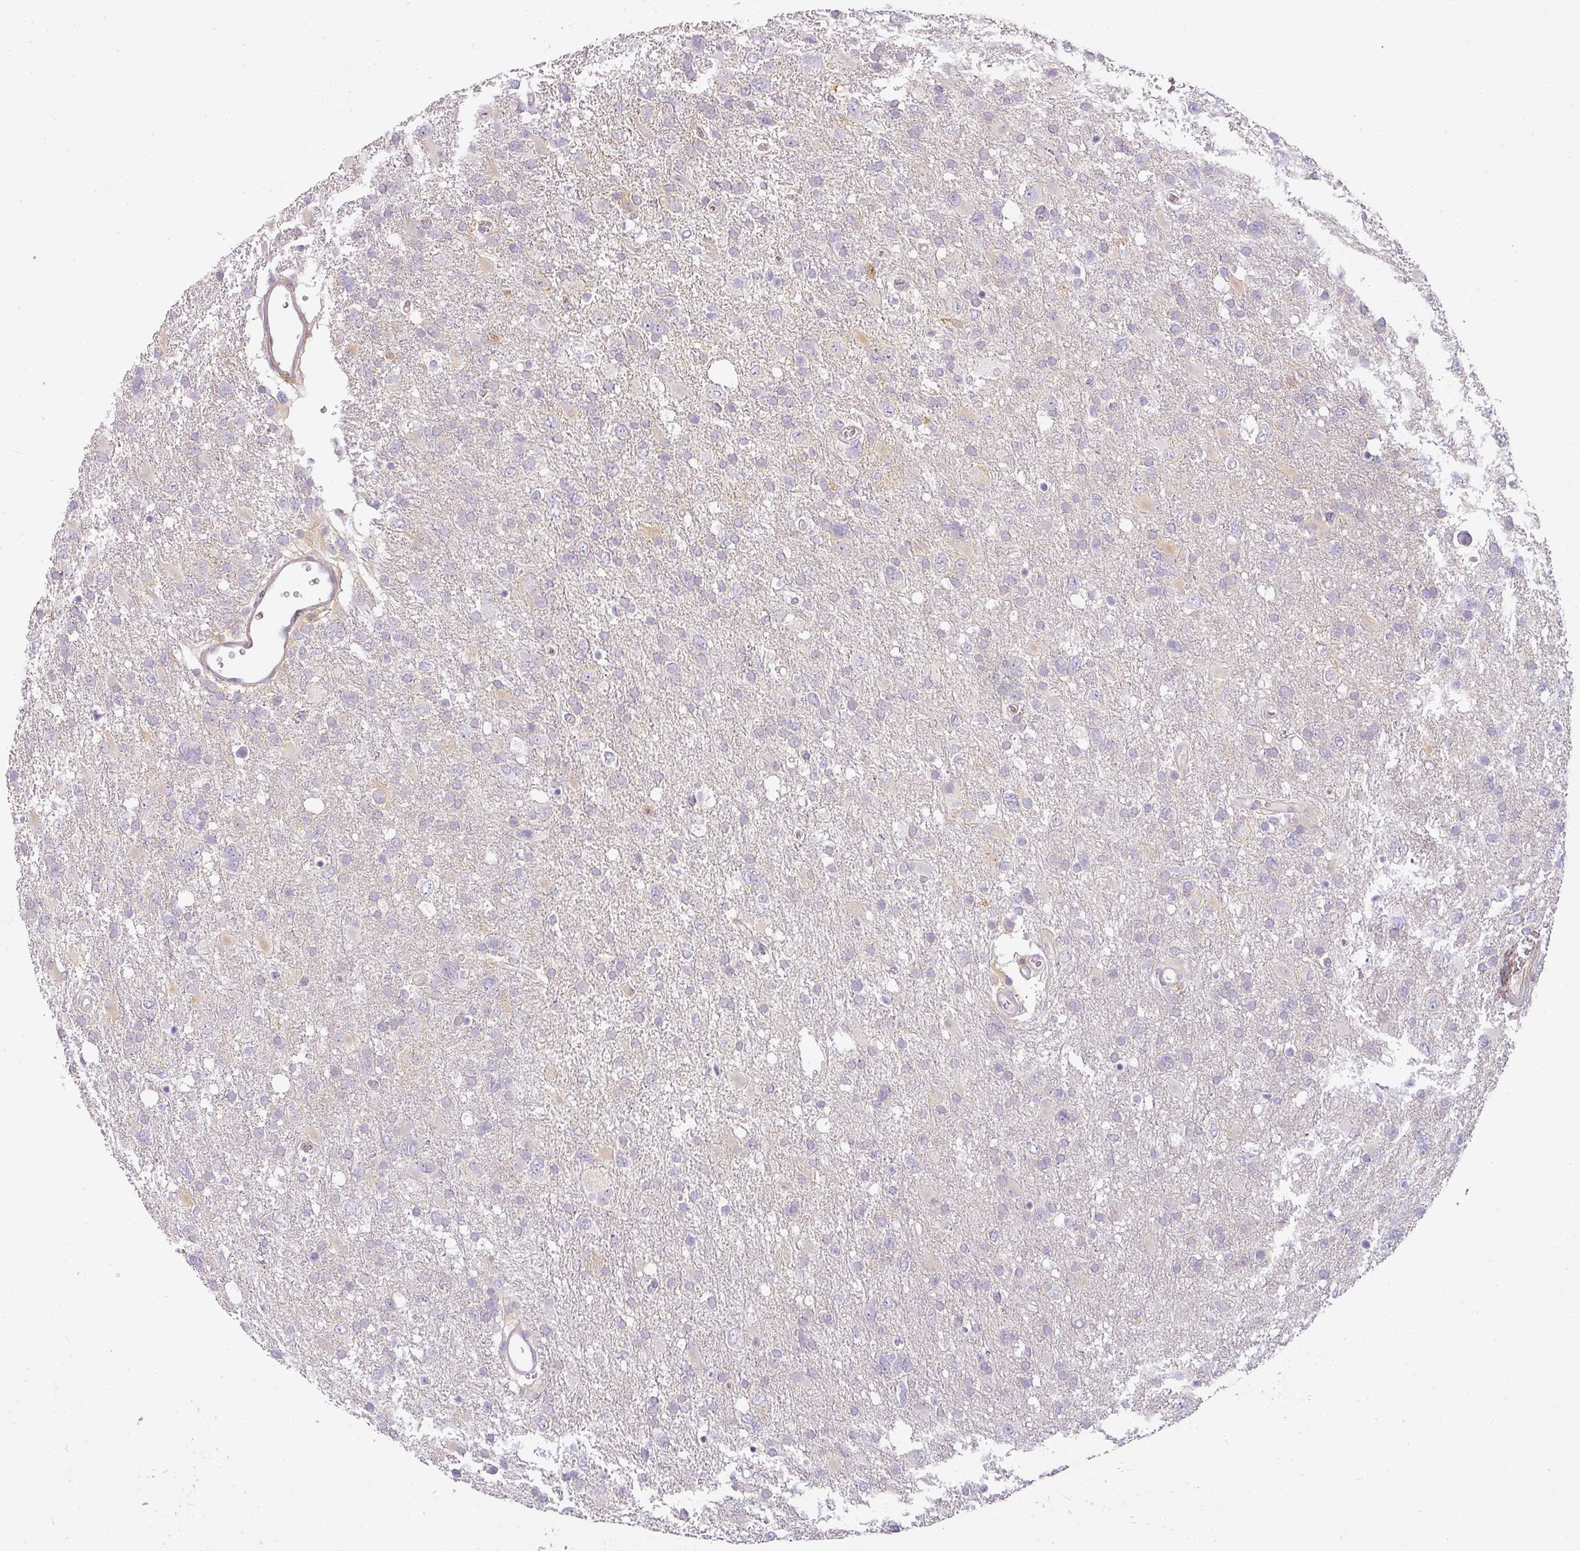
{"staining": {"intensity": "negative", "quantity": "none", "location": "none"}, "tissue": "glioma", "cell_type": "Tumor cells", "image_type": "cancer", "snomed": [{"axis": "morphology", "description": "Glioma, malignant, High grade"}, {"axis": "topography", "description": "Brain"}], "caption": "There is no significant expression in tumor cells of malignant glioma (high-grade). (DAB (3,3'-diaminobenzidine) immunohistochemistry with hematoxylin counter stain).", "gene": "TMEM42", "patient": {"sex": "male", "age": 61}}